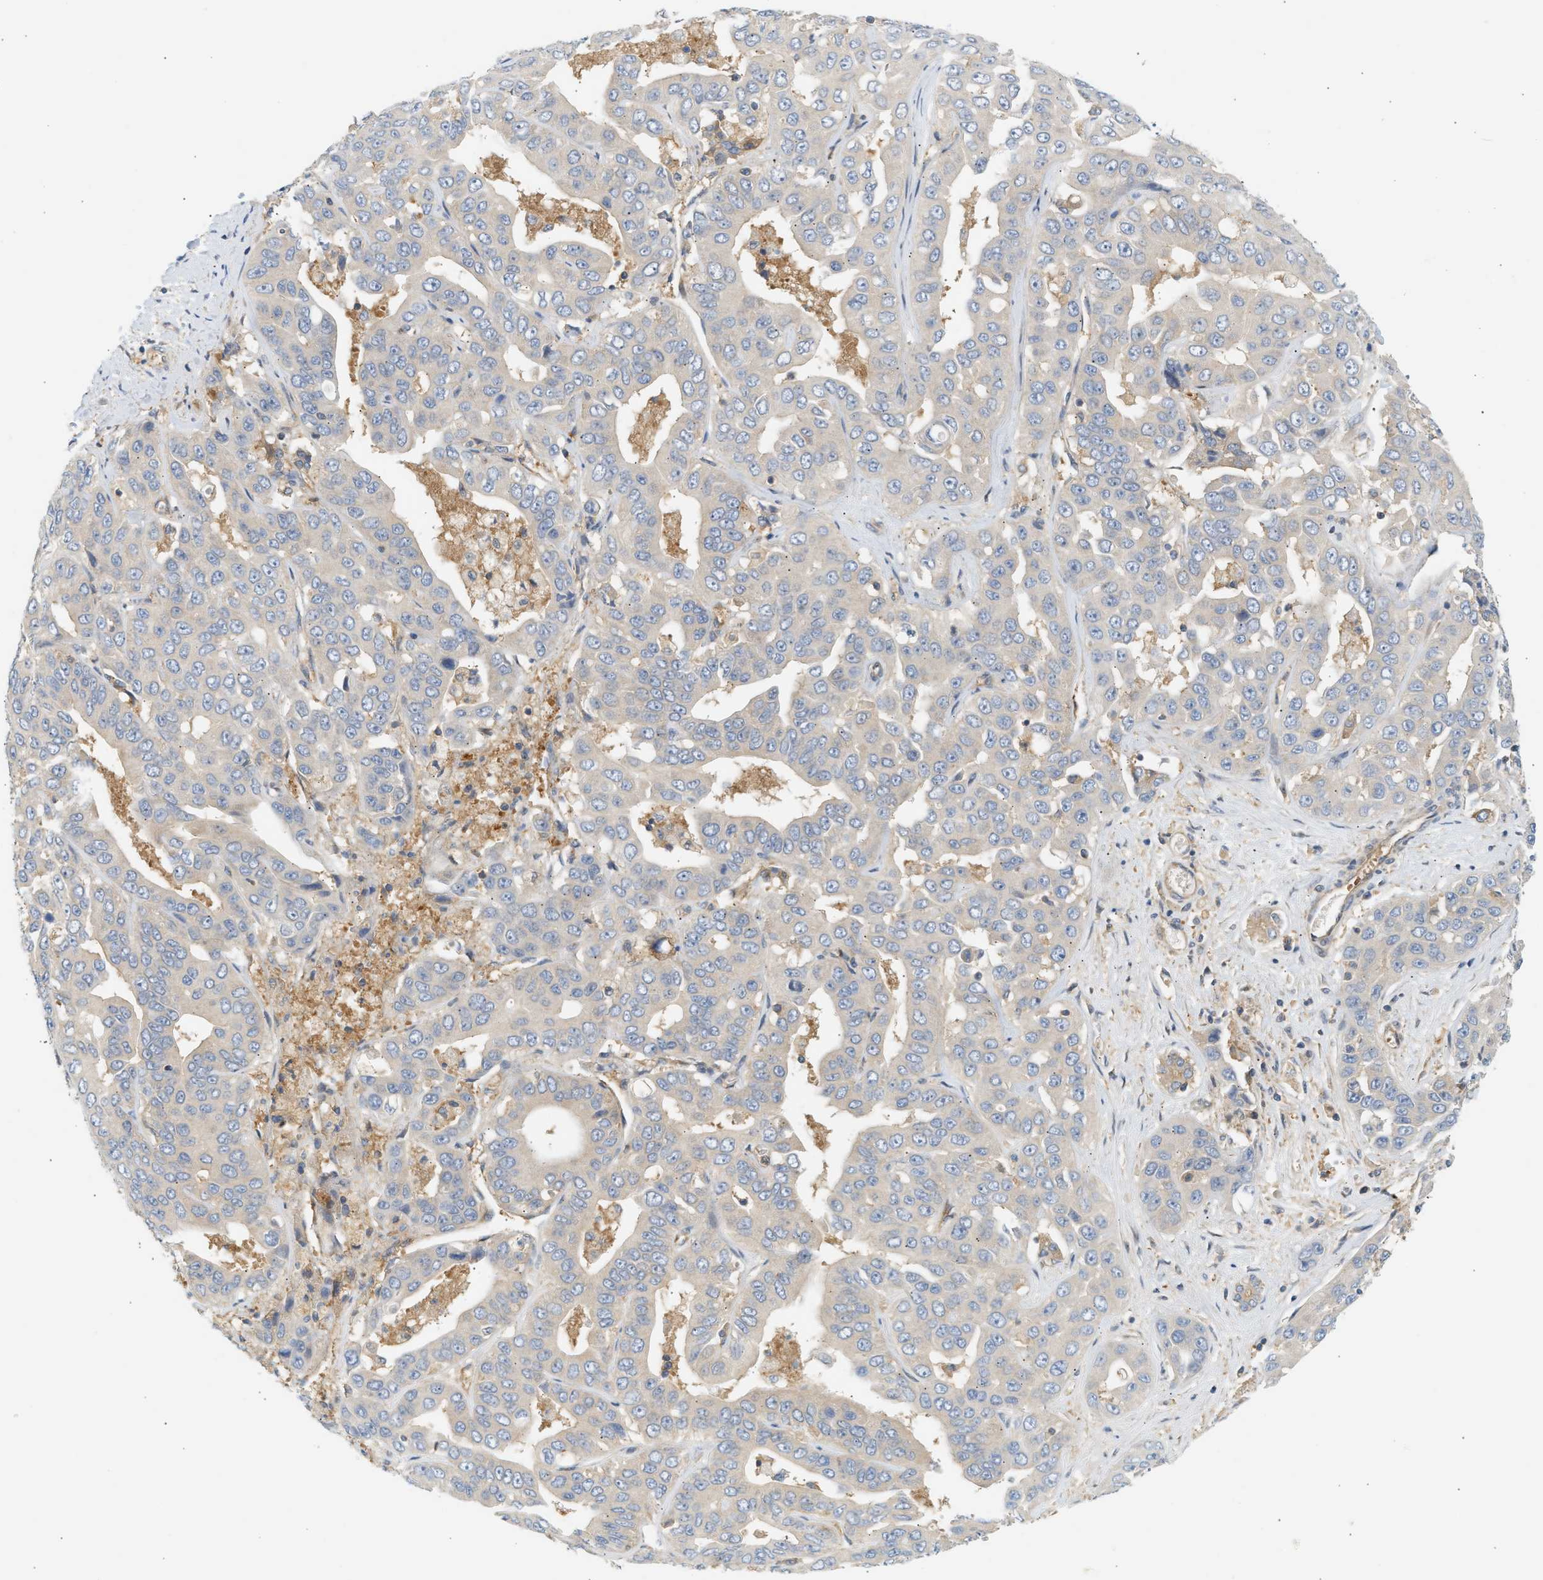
{"staining": {"intensity": "negative", "quantity": "none", "location": "none"}, "tissue": "liver cancer", "cell_type": "Tumor cells", "image_type": "cancer", "snomed": [{"axis": "morphology", "description": "Cholangiocarcinoma"}, {"axis": "topography", "description": "Liver"}], "caption": "The histopathology image demonstrates no staining of tumor cells in liver cholangiocarcinoma.", "gene": "PAFAH1B1", "patient": {"sex": "female", "age": 52}}